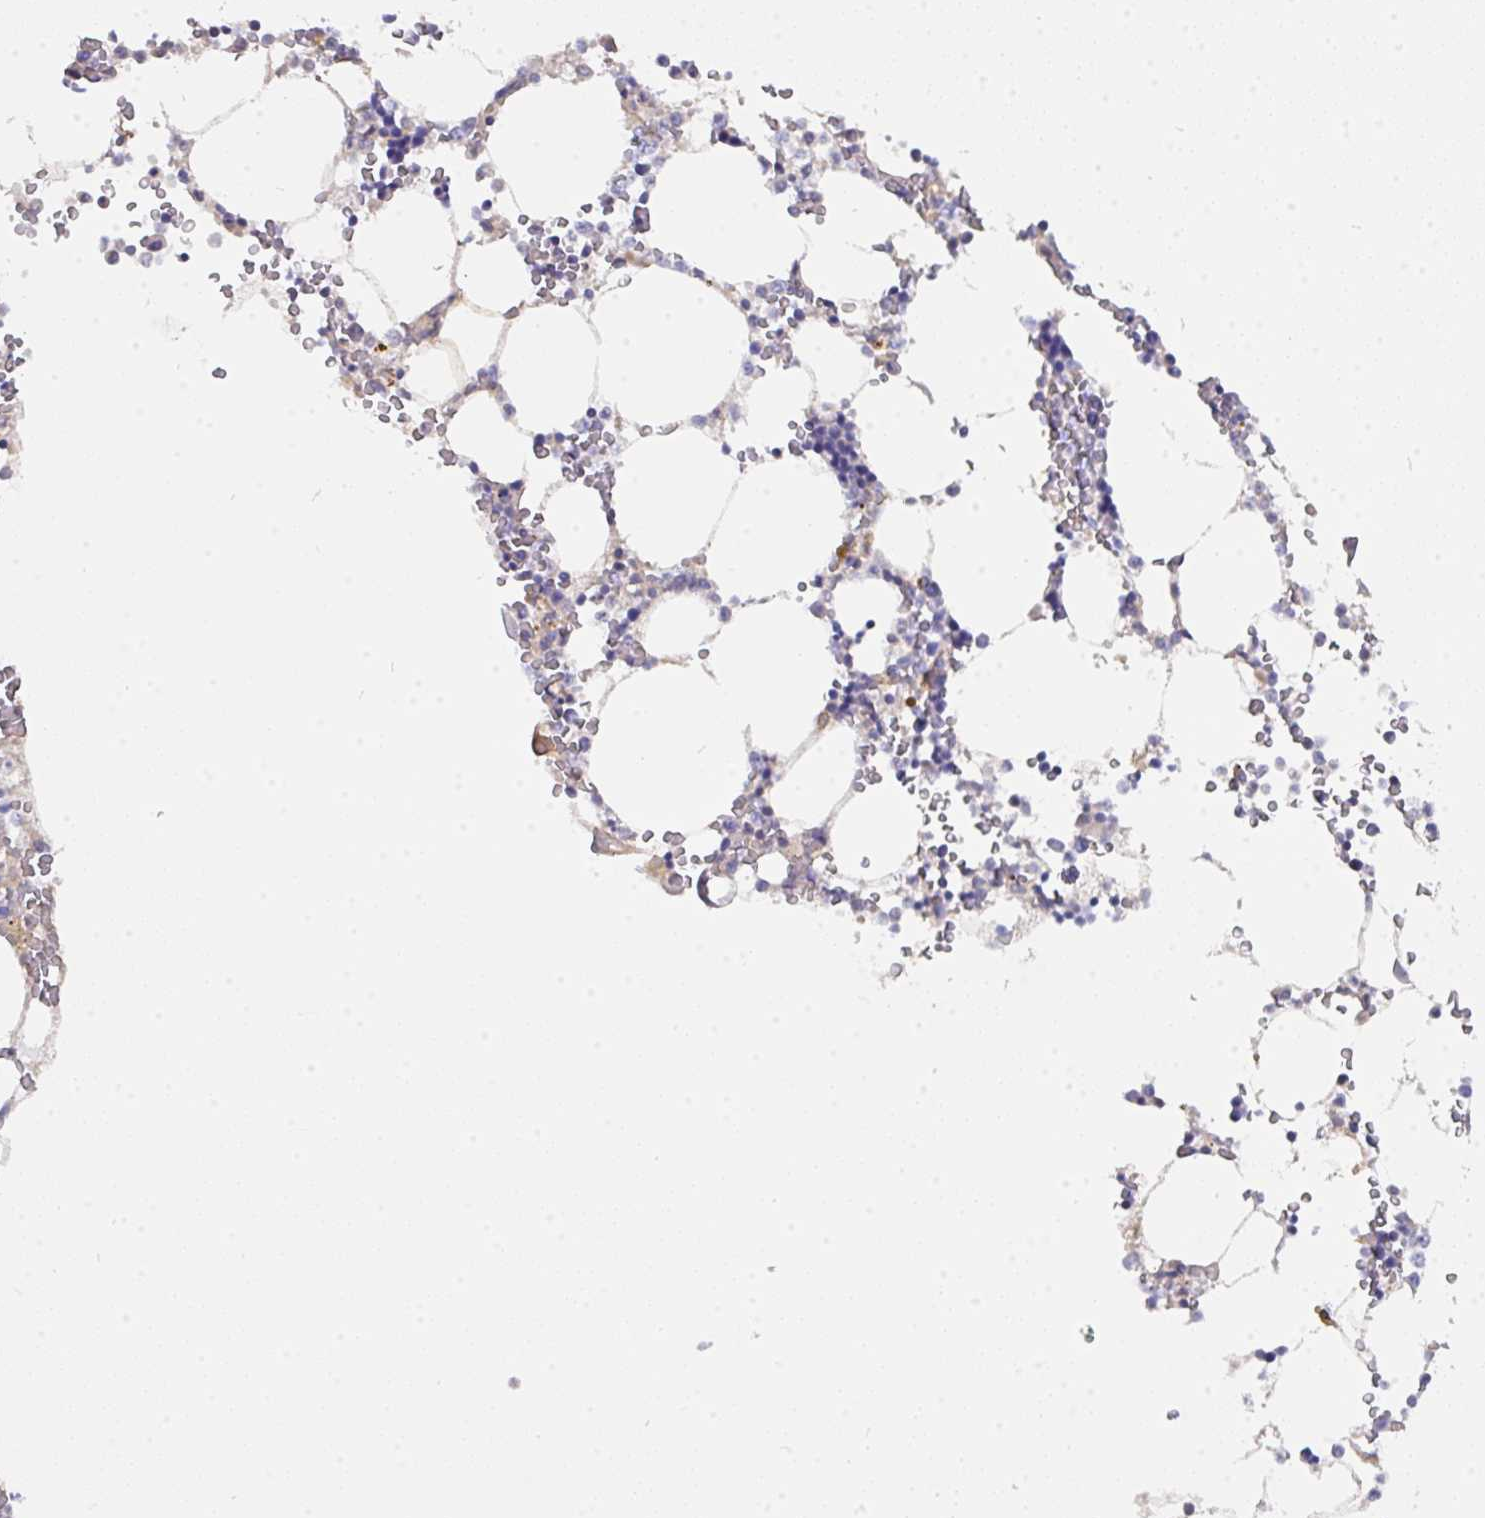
{"staining": {"intensity": "negative", "quantity": "none", "location": "none"}, "tissue": "bone marrow", "cell_type": "Hematopoietic cells", "image_type": "normal", "snomed": [{"axis": "morphology", "description": "Normal tissue, NOS"}, {"axis": "topography", "description": "Bone marrow"}], "caption": "IHC micrograph of normal bone marrow stained for a protein (brown), which displays no positivity in hematopoietic cells. Brightfield microscopy of immunohistochemistry (IHC) stained with DAB (3,3'-diaminobenzidine) (brown) and hematoxylin (blue), captured at high magnification.", "gene": "L3HYPDH", "patient": {"sex": "male", "age": 64}}